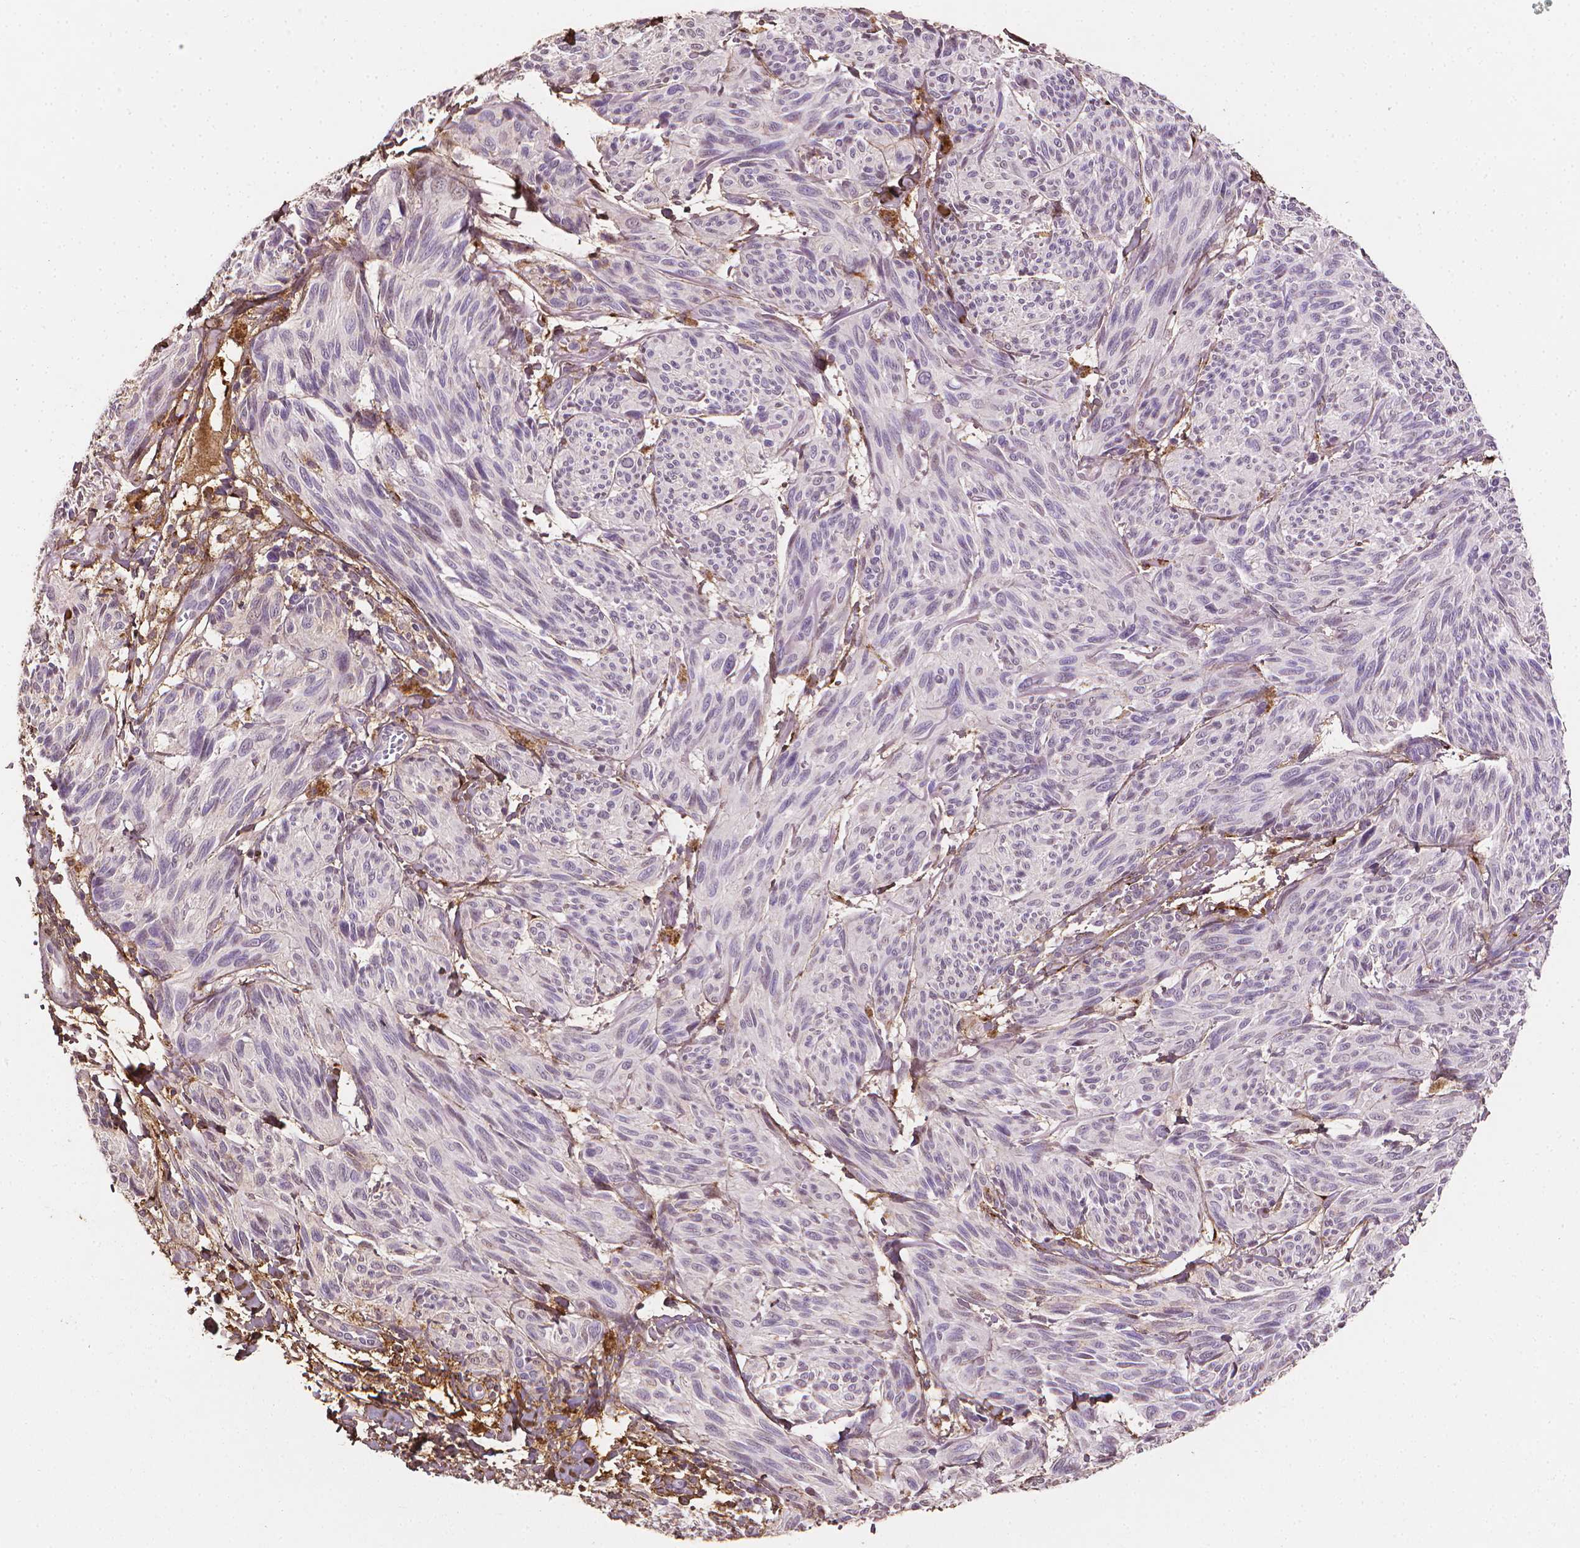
{"staining": {"intensity": "negative", "quantity": "none", "location": "none"}, "tissue": "melanoma", "cell_type": "Tumor cells", "image_type": "cancer", "snomed": [{"axis": "morphology", "description": "Malignant melanoma, NOS"}, {"axis": "topography", "description": "Skin"}], "caption": "Tumor cells show no significant protein expression in melanoma.", "gene": "DCN", "patient": {"sex": "male", "age": 79}}